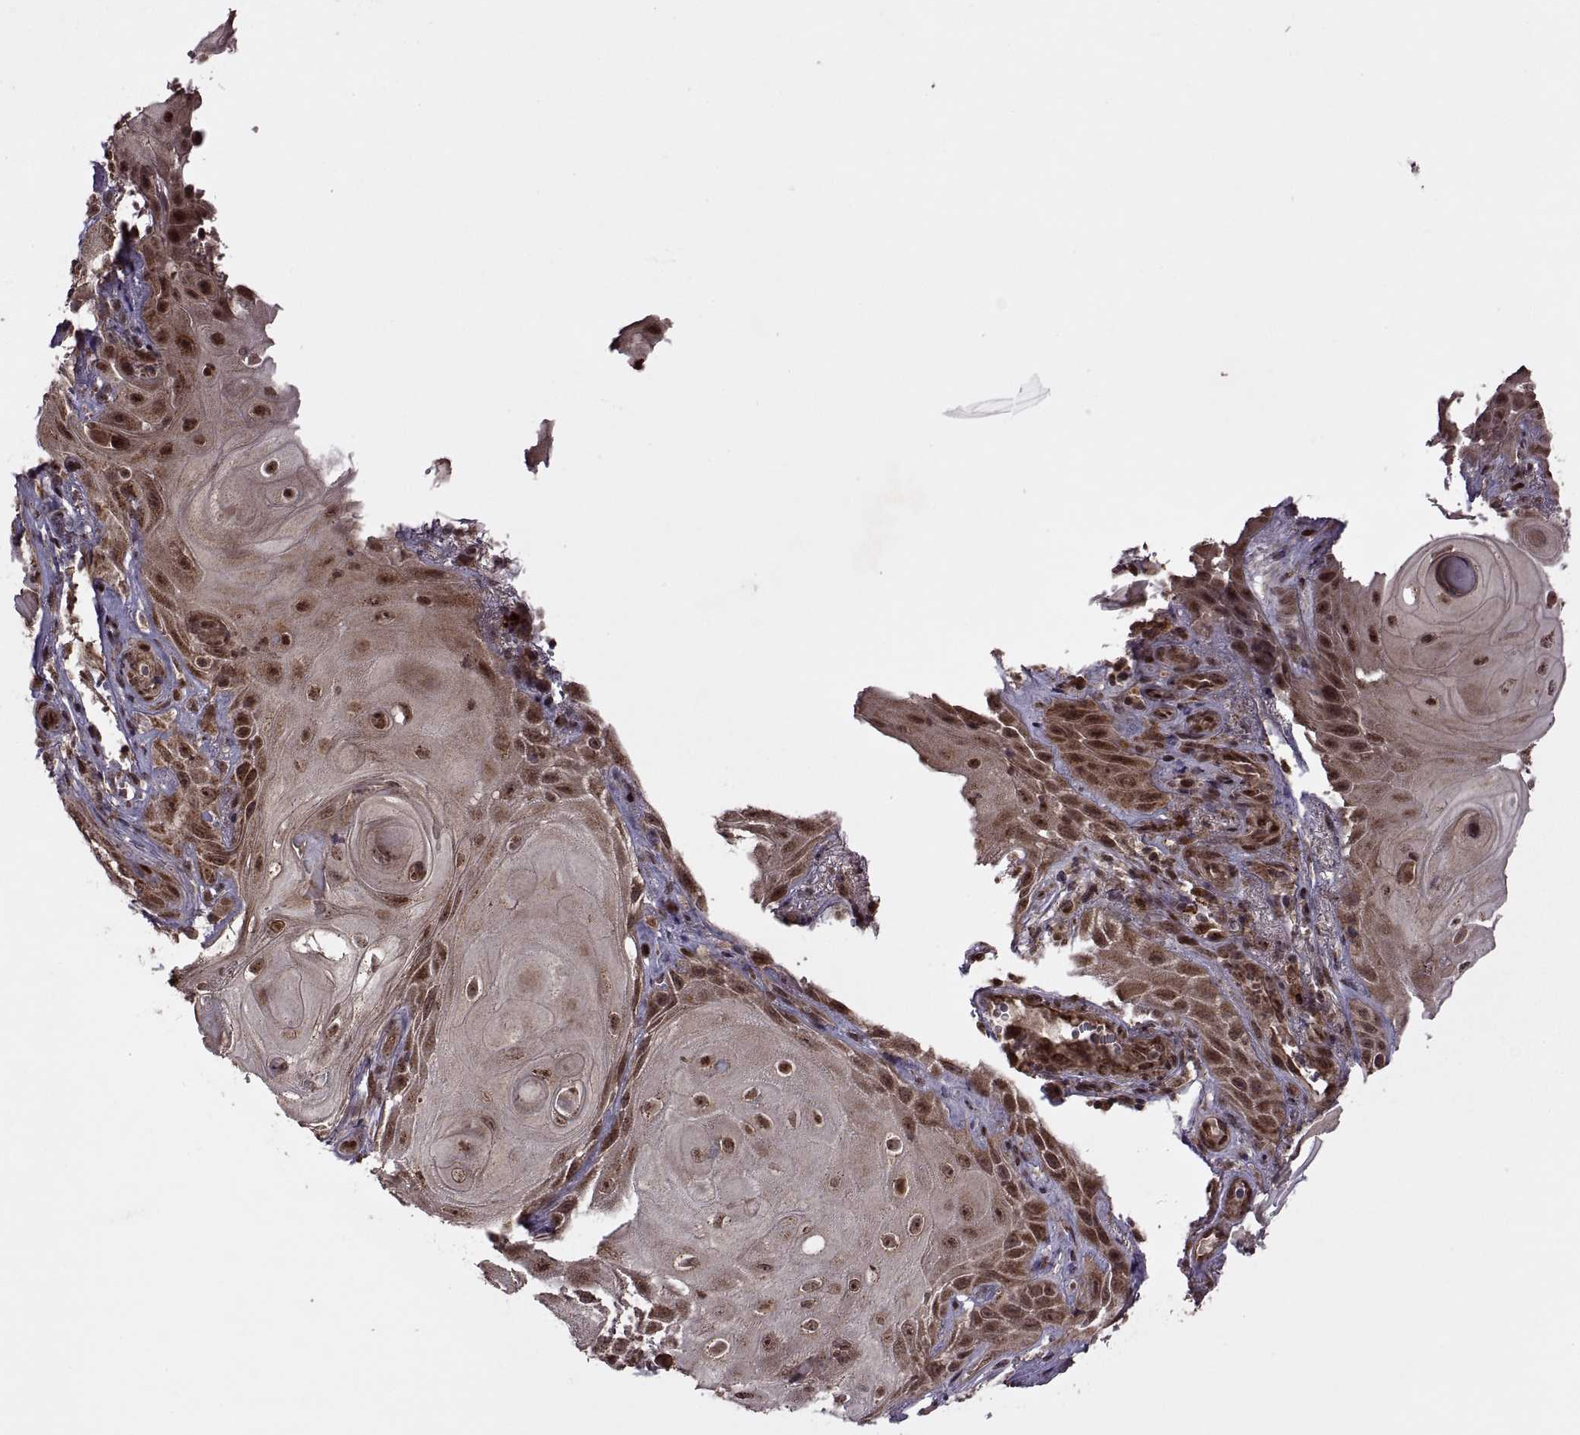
{"staining": {"intensity": "moderate", "quantity": ">75%", "location": "cytoplasmic/membranous,nuclear"}, "tissue": "skin cancer", "cell_type": "Tumor cells", "image_type": "cancer", "snomed": [{"axis": "morphology", "description": "Squamous cell carcinoma, NOS"}, {"axis": "topography", "description": "Skin"}], "caption": "Immunohistochemistry (IHC) micrograph of neoplastic tissue: skin cancer (squamous cell carcinoma) stained using immunohistochemistry shows medium levels of moderate protein expression localized specifically in the cytoplasmic/membranous and nuclear of tumor cells, appearing as a cytoplasmic/membranous and nuclear brown color.", "gene": "PTOV1", "patient": {"sex": "male", "age": 62}}